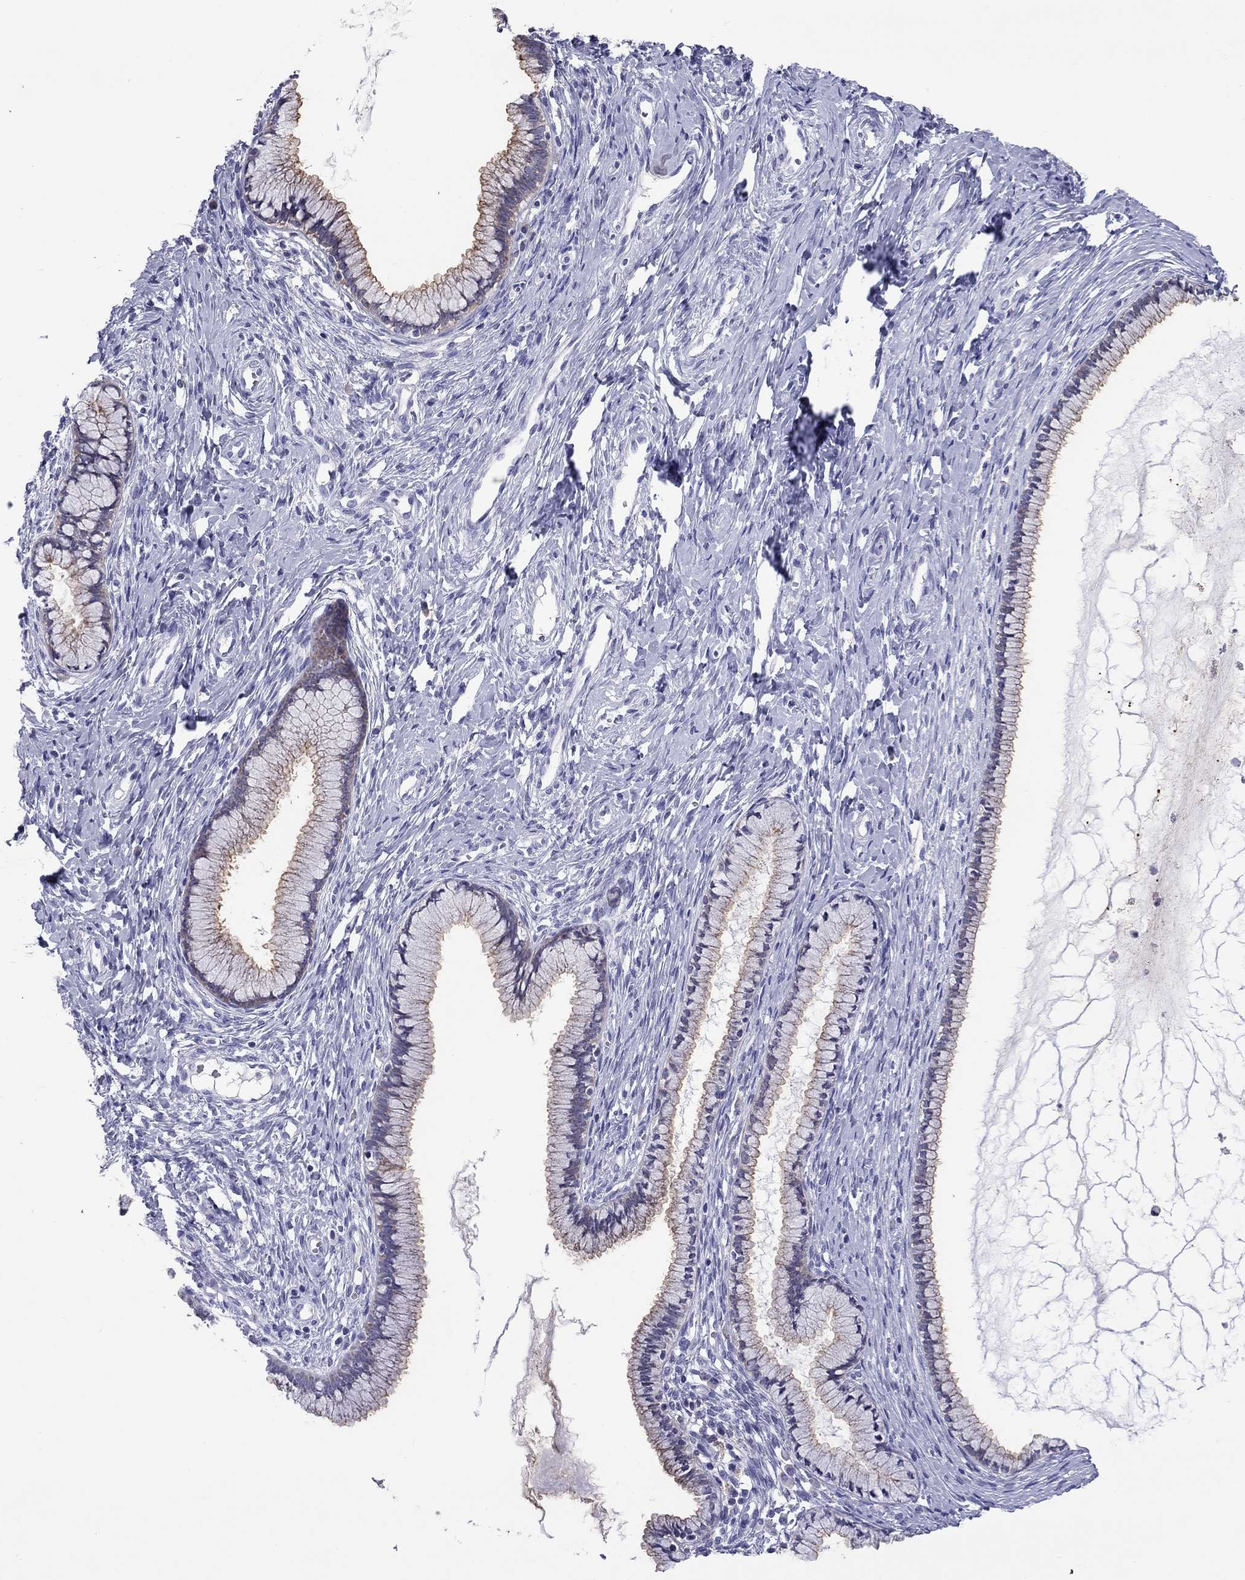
{"staining": {"intensity": "moderate", "quantity": "<25%", "location": "cytoplasmic/membranous"}, "tissue": "cervix", "cell_type": "Glandular cells", "image_type": "normal", "snomed": [{"axis": "morphology", "description": "Normal tissue, NOS"}, {"axis": "topography", "description": "Cervix"}], "caption": "An immunohistochemistry (IHC) photomicrograph of unremarkable tissue is shown. Protein staining in brown labels moderate cytoplasmic/membranous positivity in cervix within glandular cells.", "gene": "SLC46A2", "patient": {"sex": "female", "age": 40}}